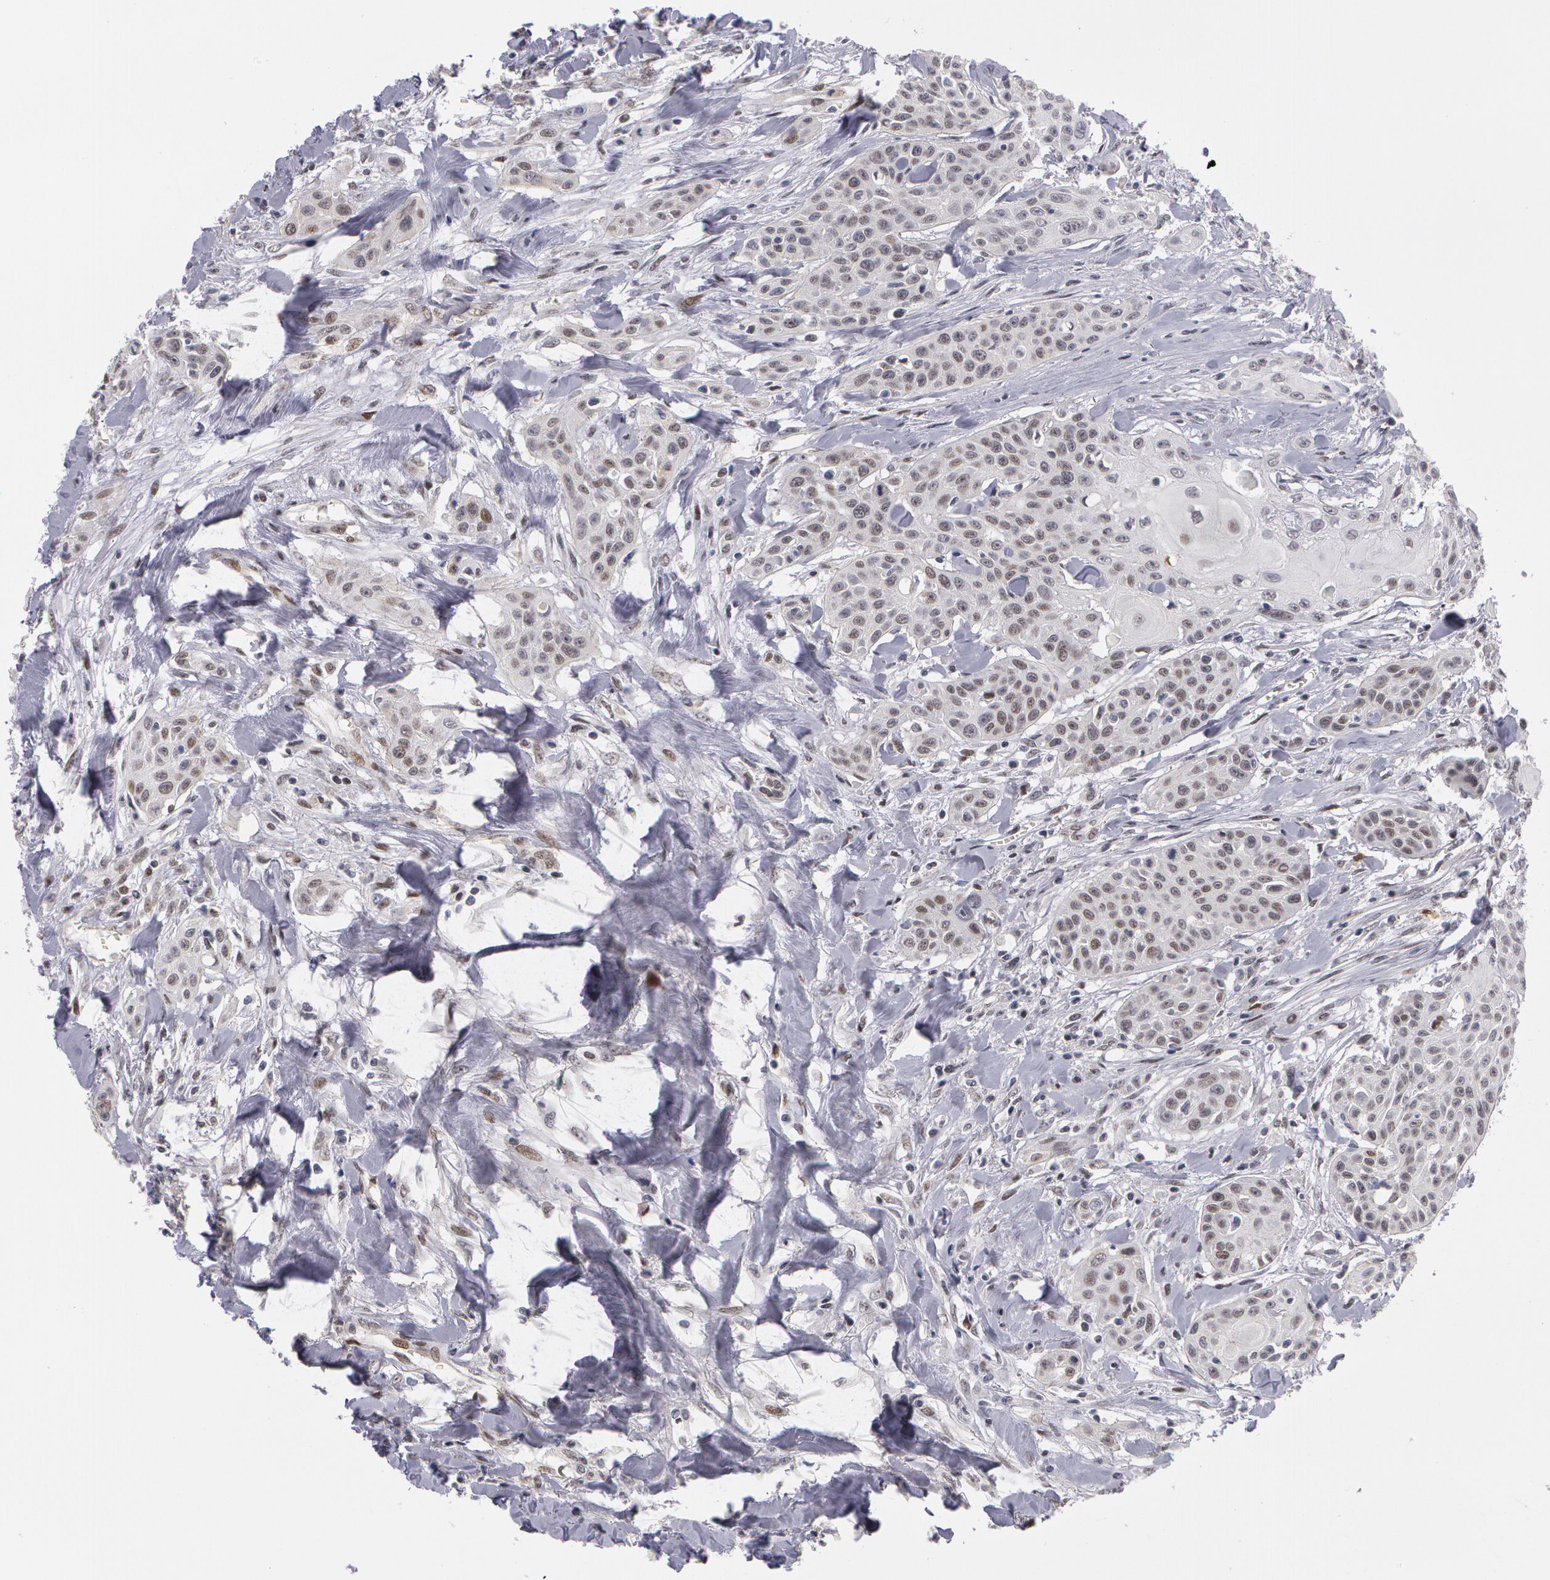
{"staining": {"intensity": "negative", "quantity": "none", "location": "none"}, "tissue": "head and neck cancer", "cell_type": "Tumor cells", "image_type": "cancer", "snomed": [{"axis": "morphology", "description": "Squamous cell carcinoma, NOS"}, {"axis": "morphology", "description": "Squamous cell carcinoma, metastatic, NOS"}, {"axis": "topography", "description": "Lymph node"}, {"axis": "topography", "description": "Salivary gland"}, {"axis": "topography", "description": "Head-Neck"}], "caption": "Immunohistochemical staining of human squamous cell carcinoma (head and neck) reveals no significant expression in tumor cells. (Brightfield microscopy of DAB (3,3'-diaminobenzidine) immunohistochemistry at high magnification).", "gene": "PRICKLE1", "patient": {"sex": "female", "age": 74}}